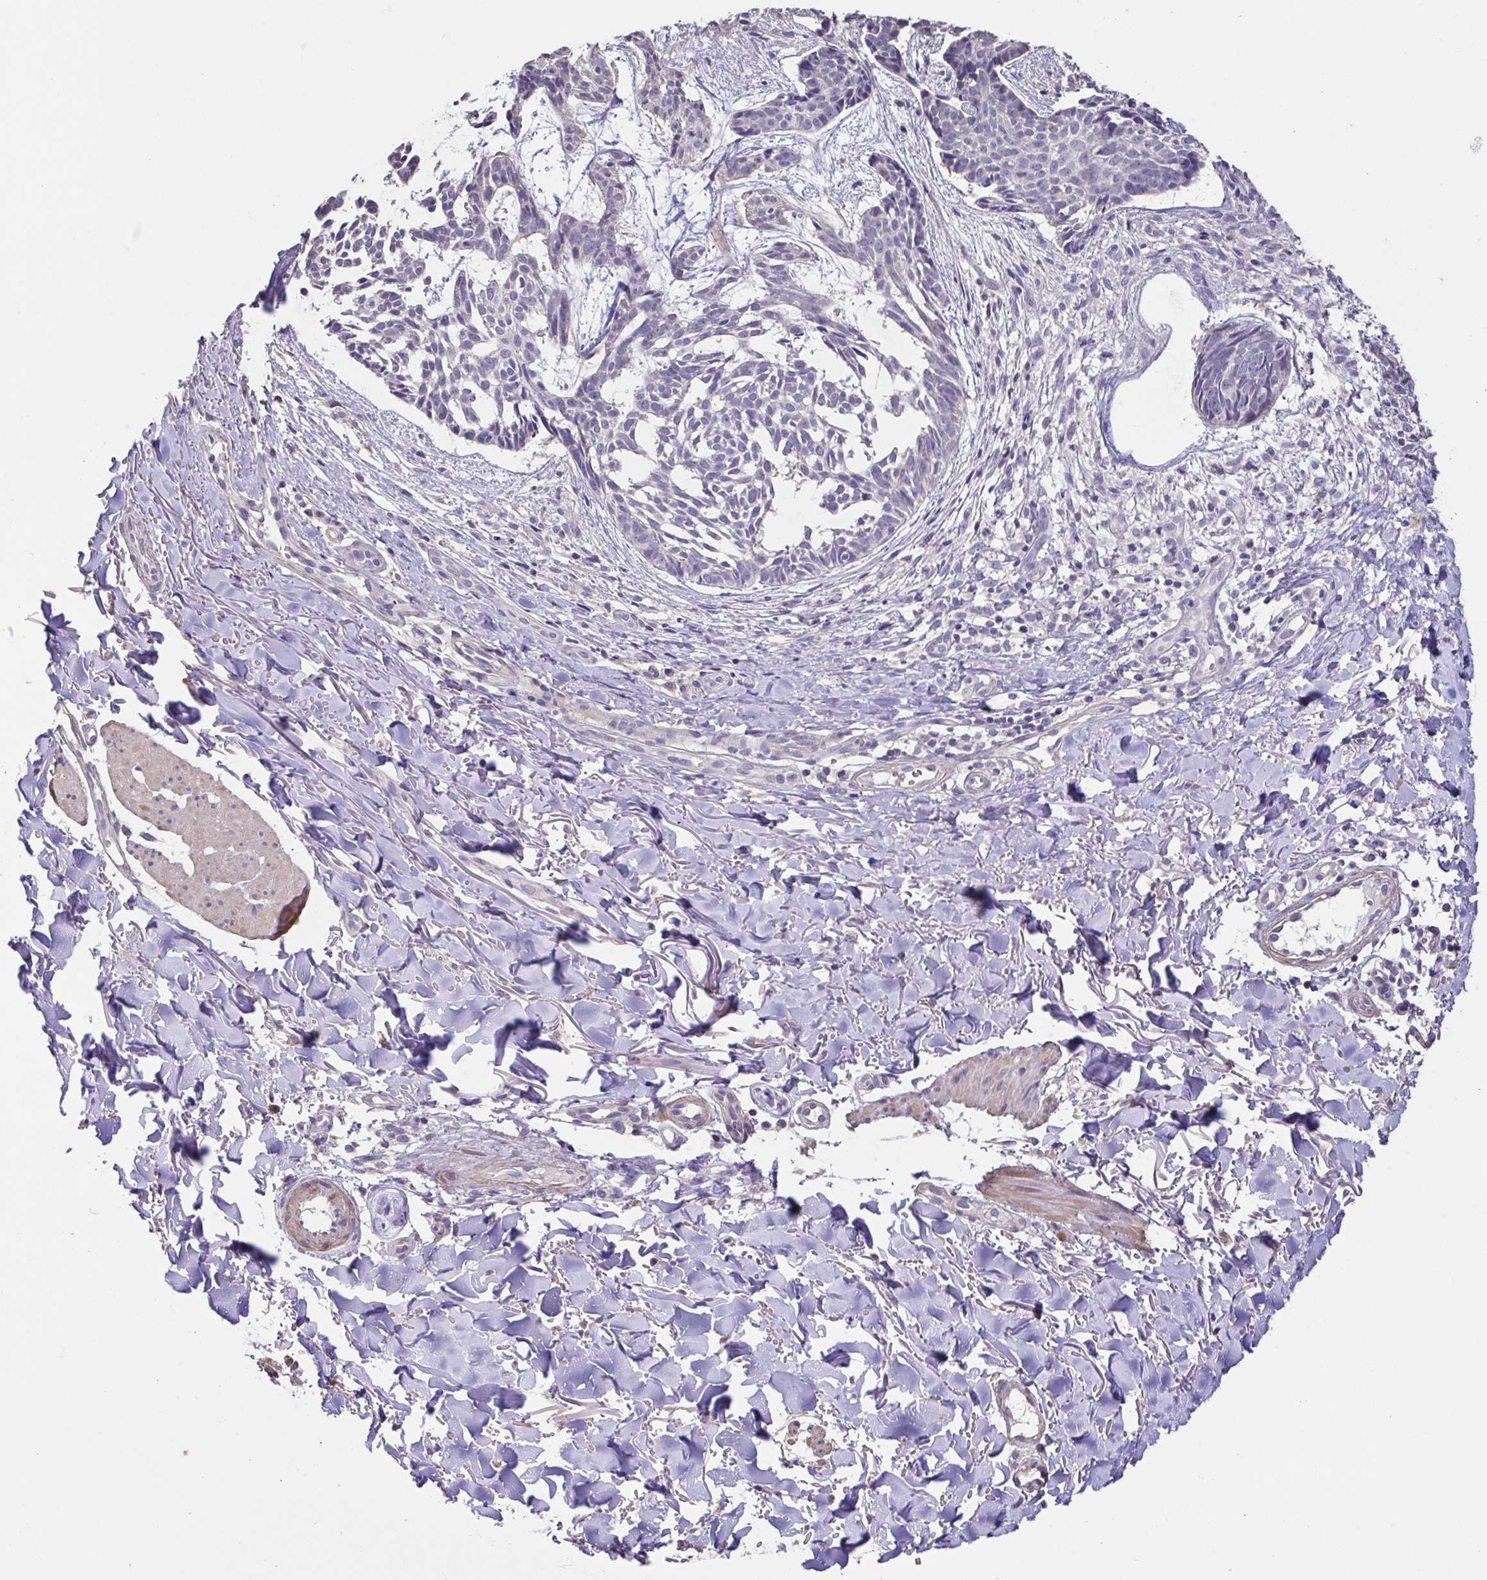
{"staining": {"intensity": "negative", "quantity": "none", "location": "none"}, "tissue": "skin cancer", "cell_type": "Tumor cells", "image_type": "cancer", "snomed": [{"axis": "morphology", "description": "Basal cell carcinoma"}, {"axis": "topography", "description": "Skin"}], "caption": "High magnification brightfield microscopy of skin basal cell carcinoma stained with DAB (3,3'-diaminobenzidine) (brown) and counterstained with hematoxylin (blue): tumor cells show no significant staining.", "gene": "ACTRT2", "patient": {"sex": "male", "age": 78}}